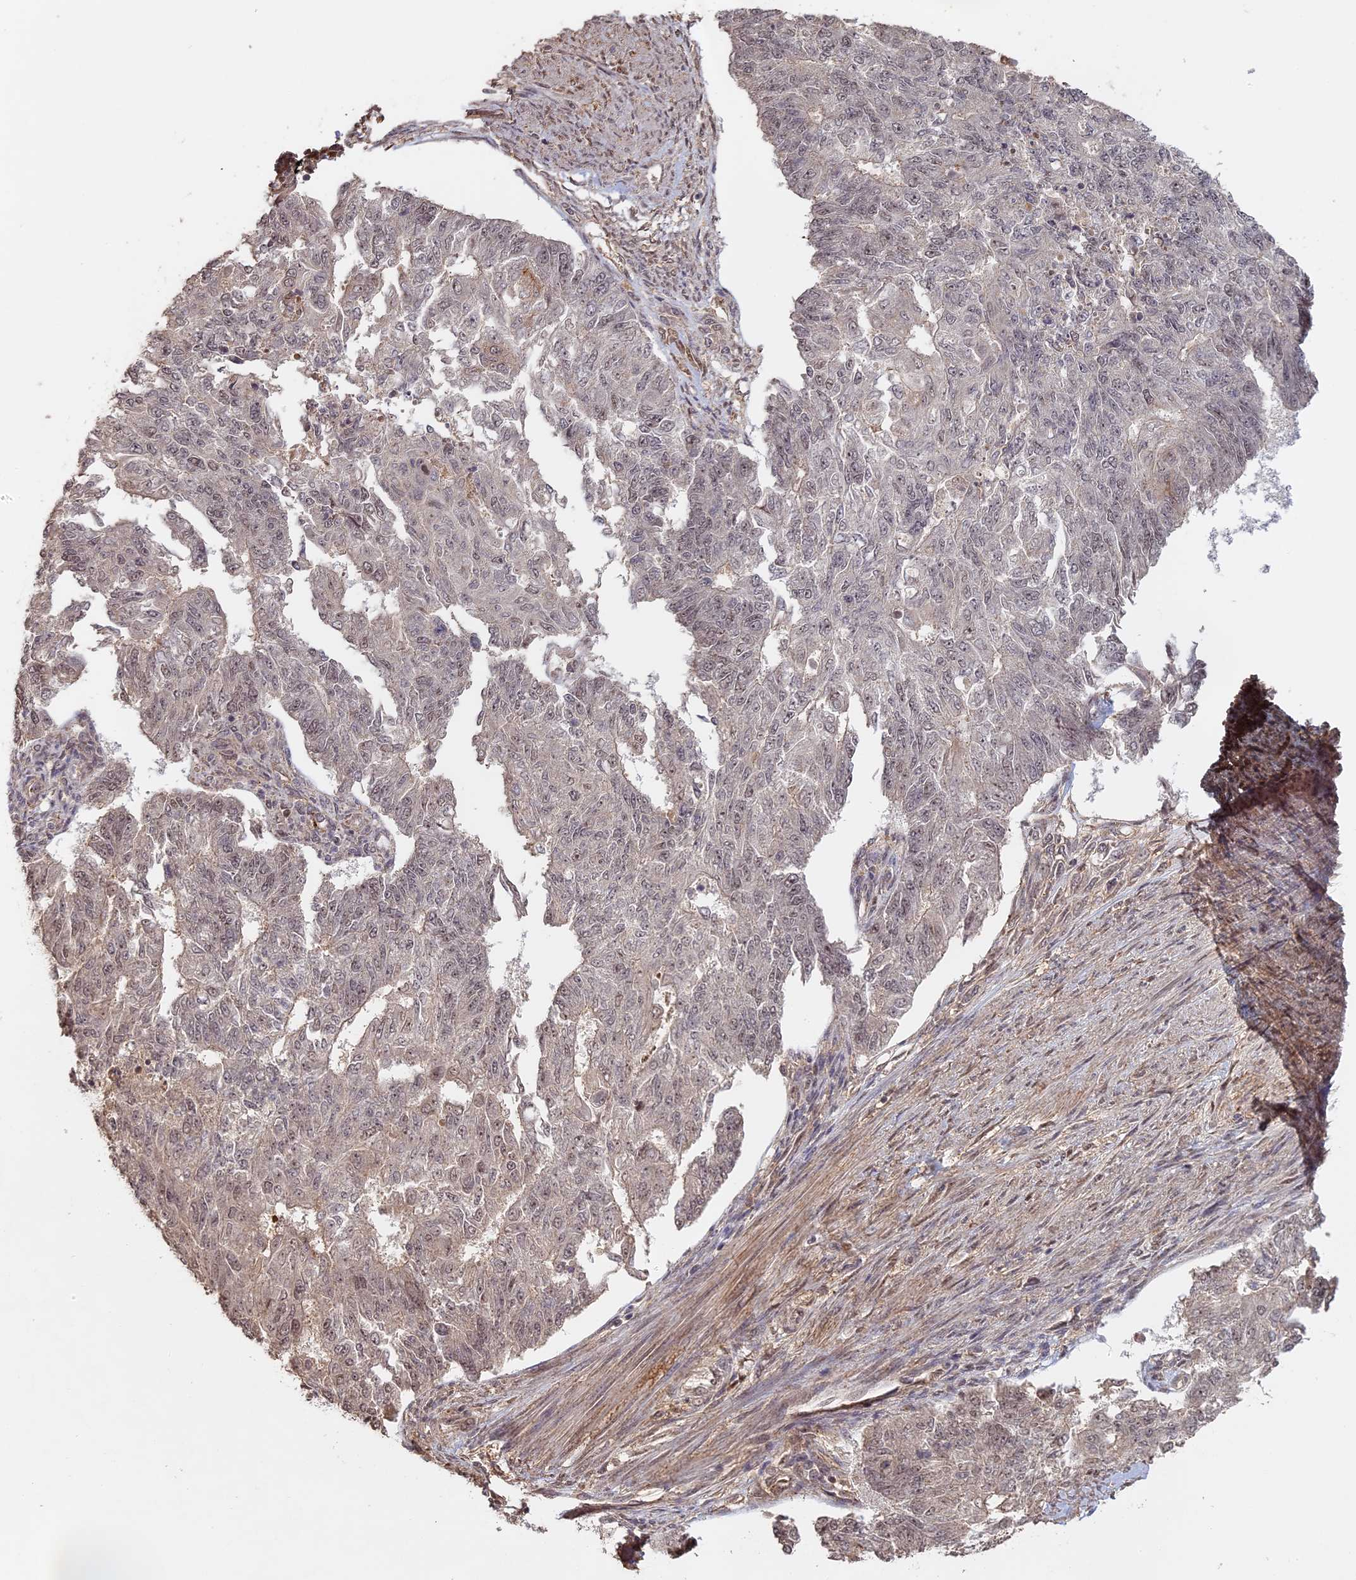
{"staining": {"intensity": "weak", "quantity": "<25%", "location": "nuclear"}, "tissue": "endometrial cancer", "cell_type": "Tumor cells", "image_type": "cancer", "snomed": [{"axis": "morphology", "description": "Adenocarcinoma, NOS"}, {"axis": "topography", "description": "Endometrium"}], "caption": "Human endometrial adenocarcinoma stained for a protein using immunohistochemistry reveals no positivity in tumor cells.", "gene": "MYBL2", "patient": {"sex": "female", "age": 32}}